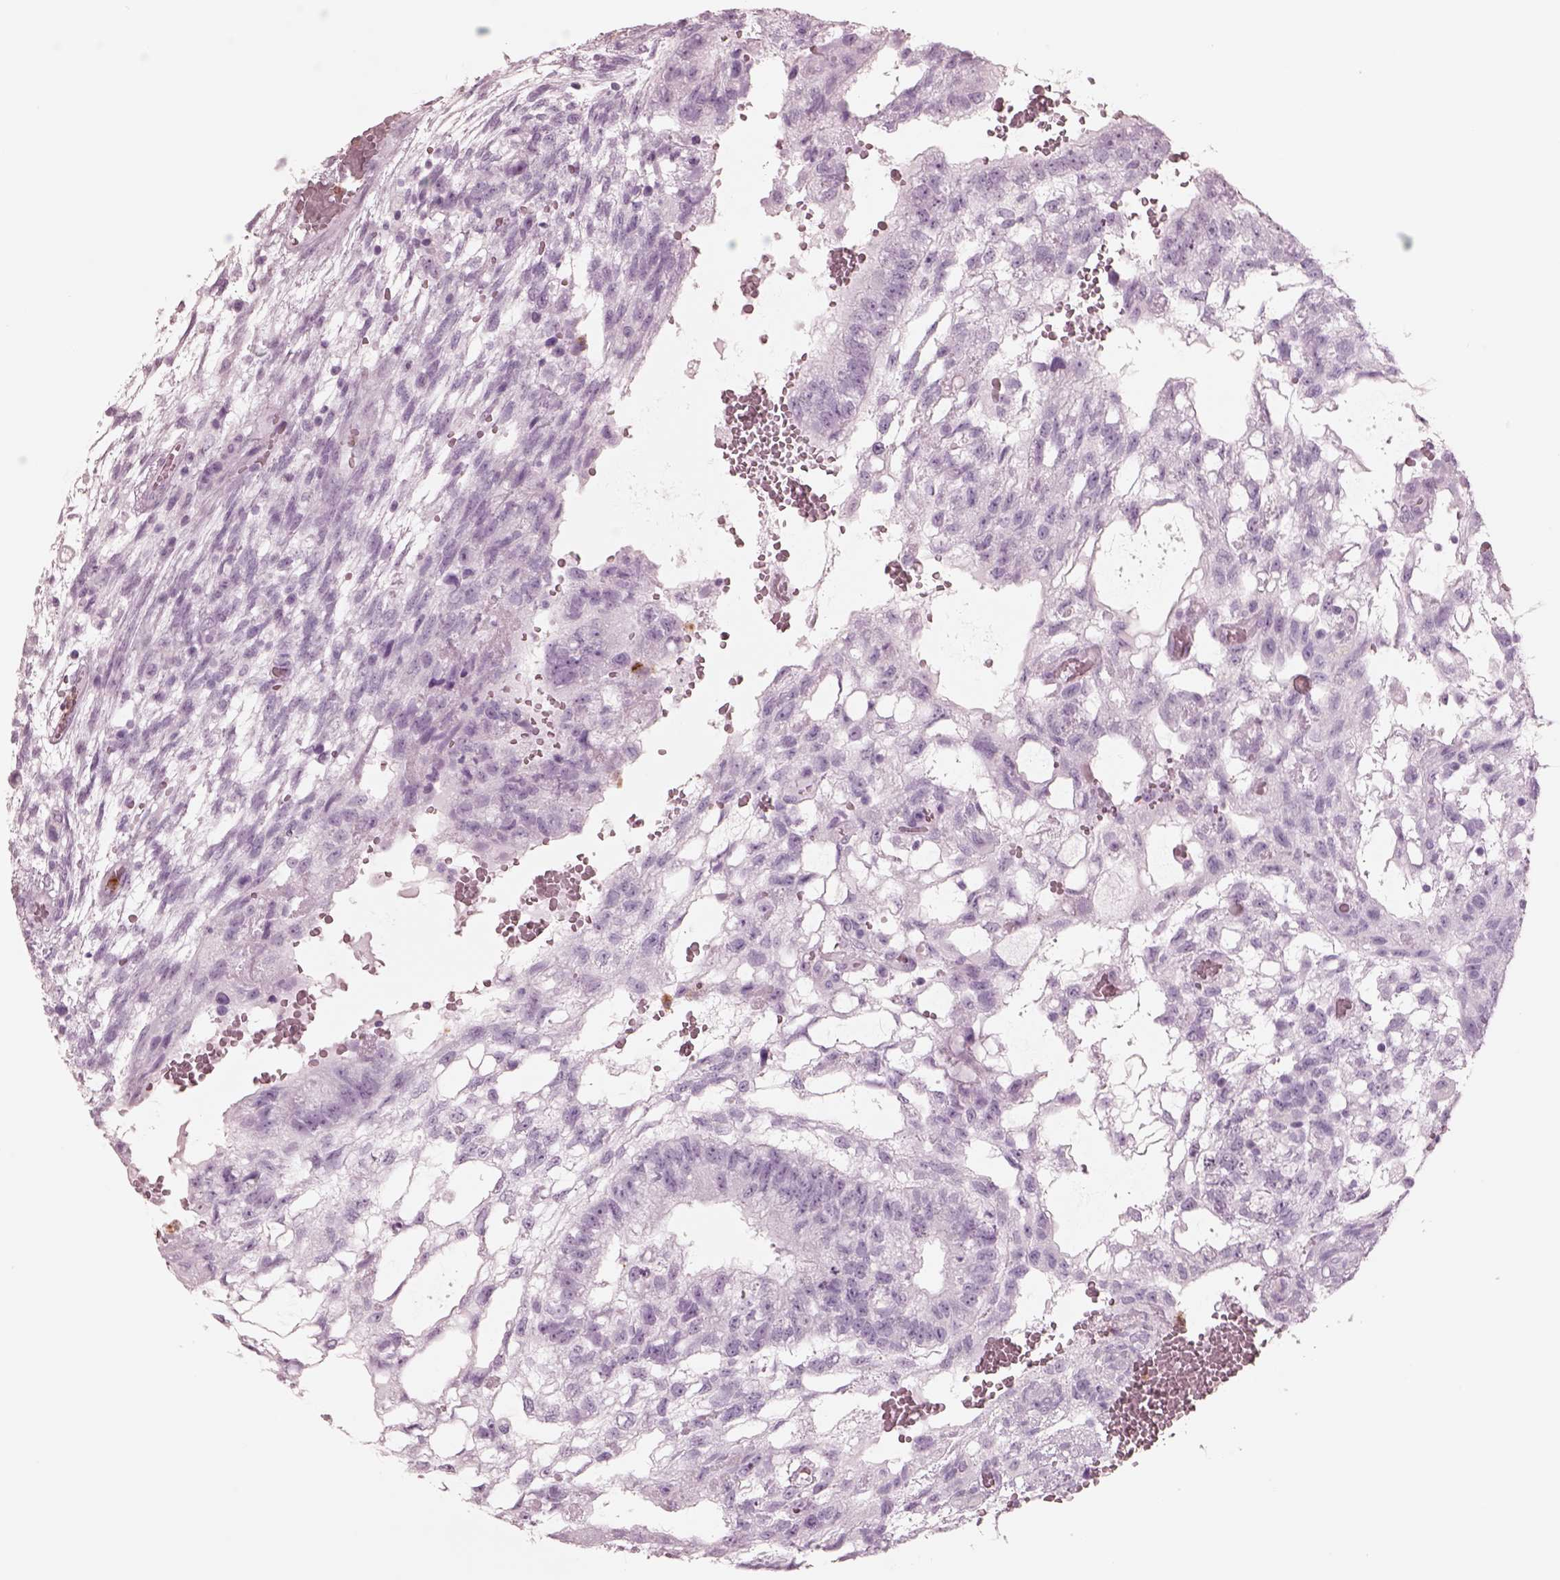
{"staining": {"intensity": "negative", "quantity": "none", "location": "none"}, "tissue": "testis cancer", "cell_type": "Tumor cells", "image_type": "cancer", "snomed": [{"axis": "morphology", "description": "Carcinoma, Embryonal, NOS"}, {"axis": "topography", "description": "Testis"}], "caption": "IHC histopathology image of neoplastic tissue: testis cancer stained with DAB exhibits no significant protein positivity in tumor cells.", "gene": "ELANE", "patient": {"sex": "male", "age": 32}}